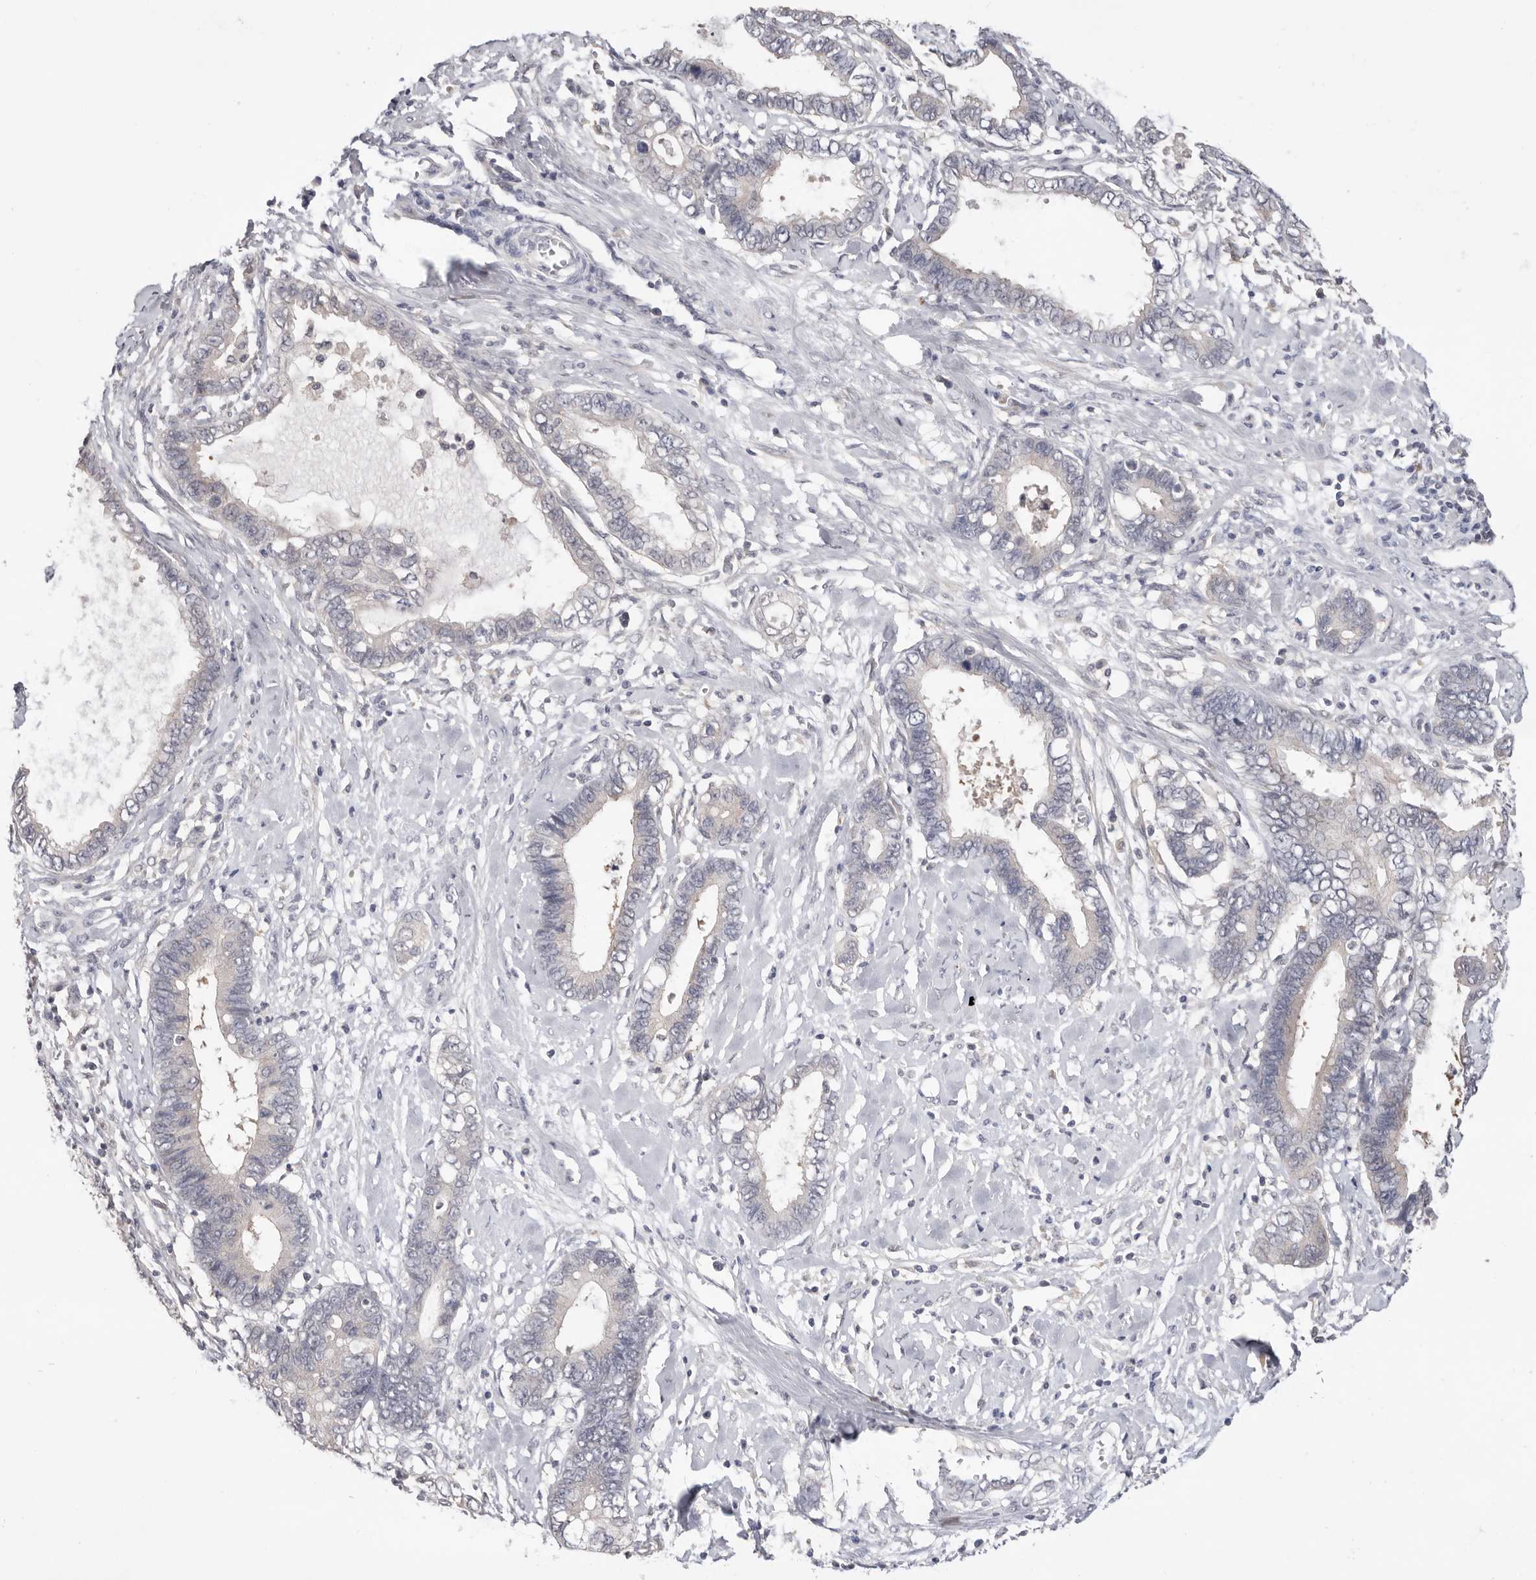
{"staining": {"intensity": "negative", "quantity": "none", "location": "none"}, "tissue": "cervical cancer", "cell_type": "Tumor cells", "image_type": "cancer", "snomed": [{"axis": "morphology", "description": "Adenocarcinoma, NOS"}, {"axis": "topography", "description": "Cervix"}], "caption": "An image of adenocarcinoma (cervical) stained for a protein exhibits no brown staining in tumor cells. Nuclei are stained in blue.", "gene": "DOP1A", "patient": {"sex": "female", "age": 44}}